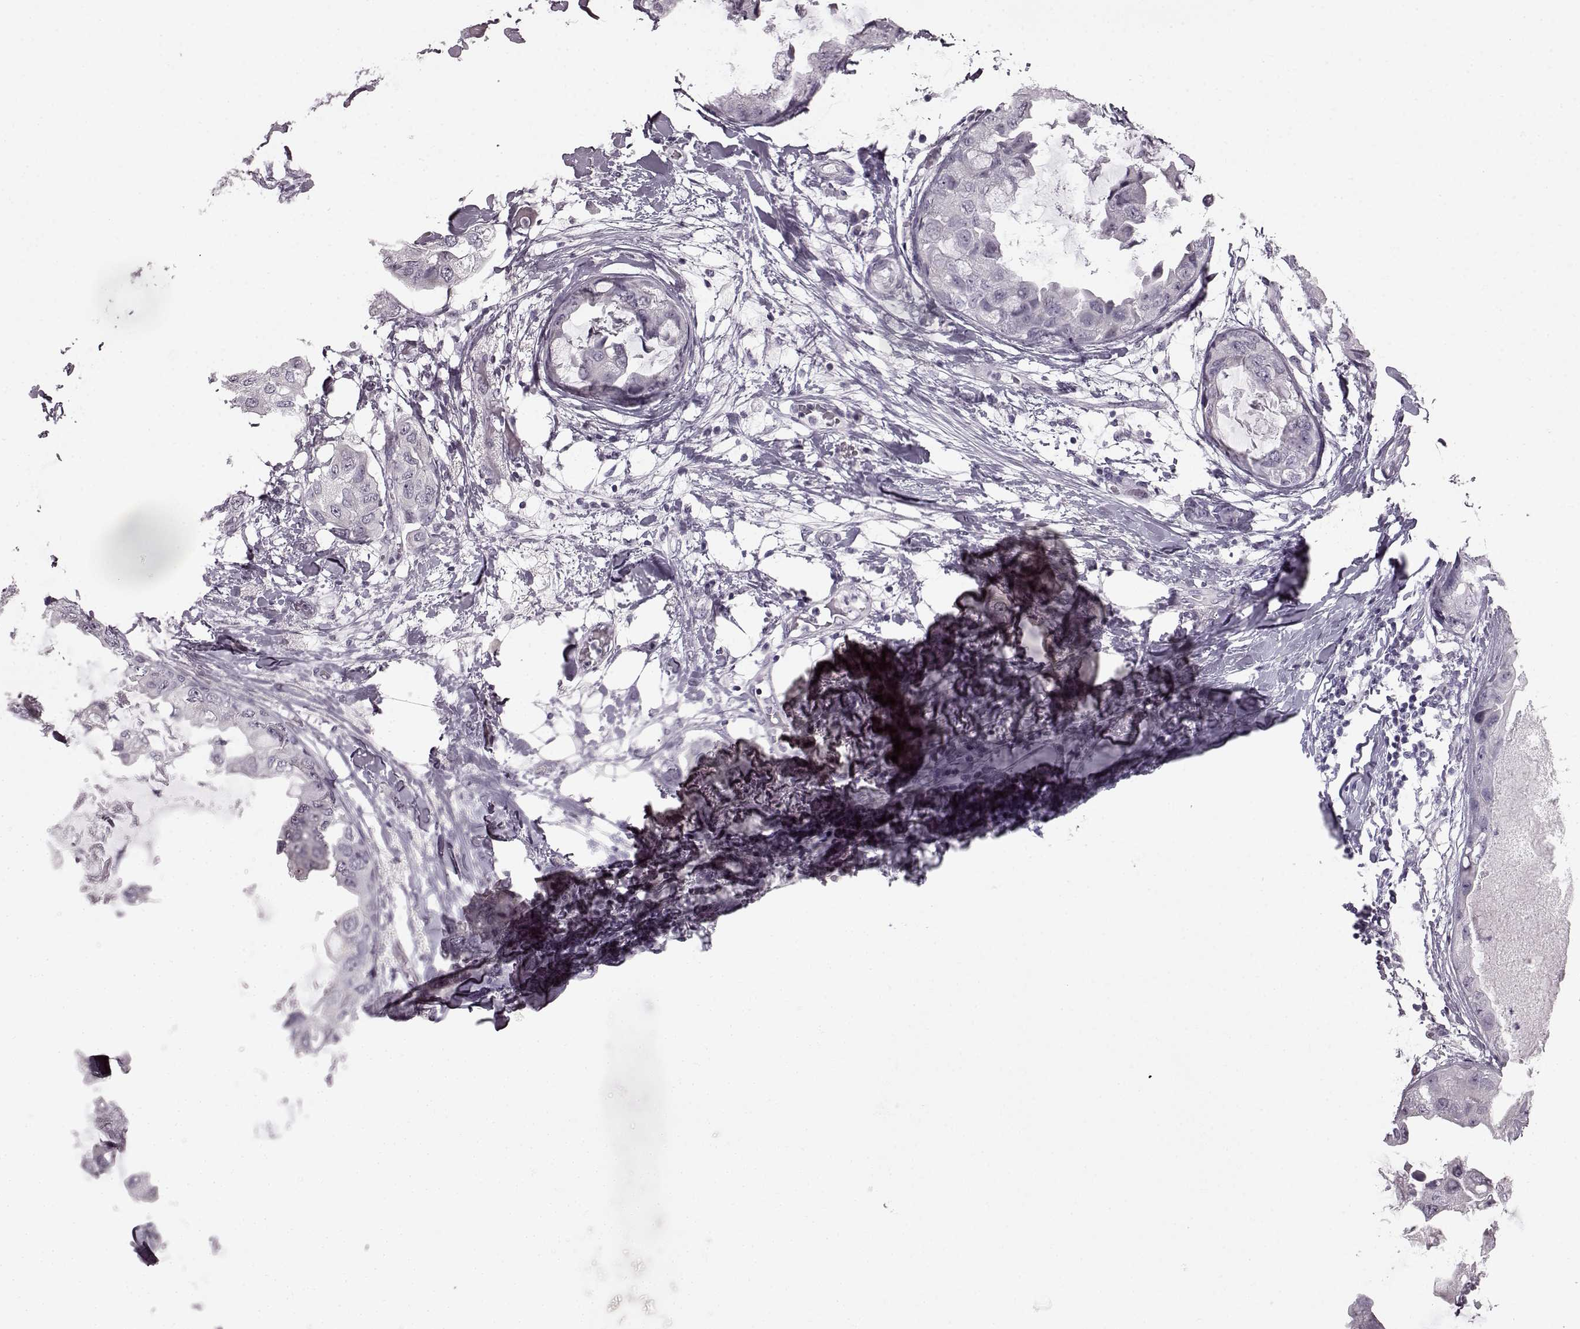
{"staining": {"intensity": "negative", "quantity": "none", "location": "none"}, "tissue": "breast cancer", "cell_type": "Tumor cells", "image_type": "cancer", "snomed": [{"axis": "morphology", "description": "Normal tissue, NOS"}, {"axis": "morphology", "description": "Duct carcinoma"}, {"axis": "topography", "description": "Breast"}], "caption": "Invasive ductal carcinoma (breast) stained for a protein using immunohistochemistry (IHC) shows no positivity tumor cells.", "gene": "SEMG2", "patient": {"sex": "female", "age": 40}}